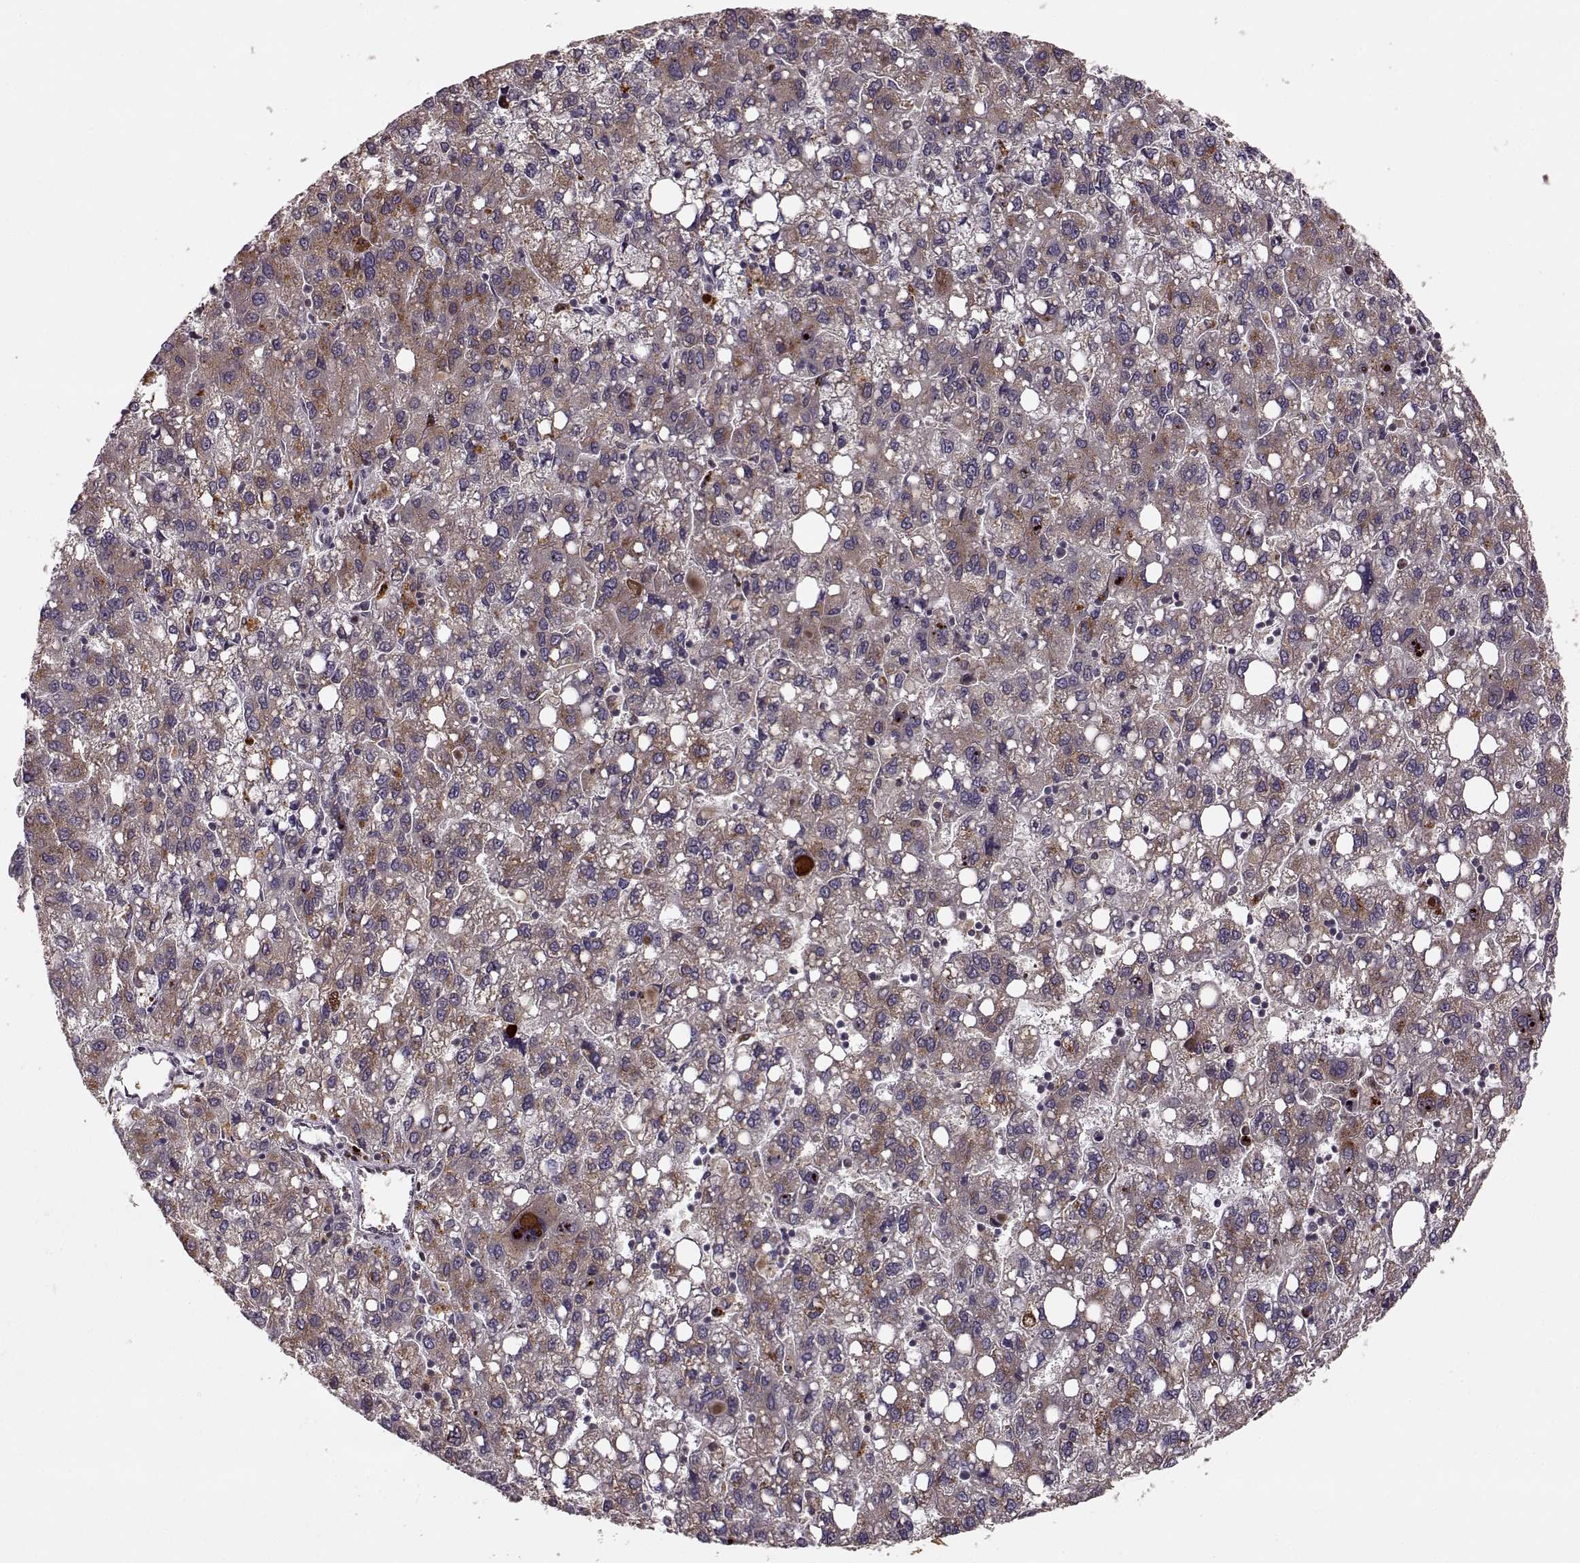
{"staining": {"intensity": "moderate", "quantity": "25%-75%", "location": "cytoplasmic/membranous"}, "tissue": "liver cancer", "cell_type": "Tumor cells", "image_type": "cancer", "snomed": [{"axis": "morphology", "description": "Carcinoma, Hepatocellular, NOS"}, {"axis": "topography", "description": "Liver"}], "caption": "Immunohistochemical staining of liver cancer exhibits medium levels of moderate cytoplasmic/membranous expression in approximately 25%-75% of tumor cells. (DAB IHC with brightfield microscopy, high magnification).", "gene": "YIPF5", "patient": {"sex": "female", "age": 82}}